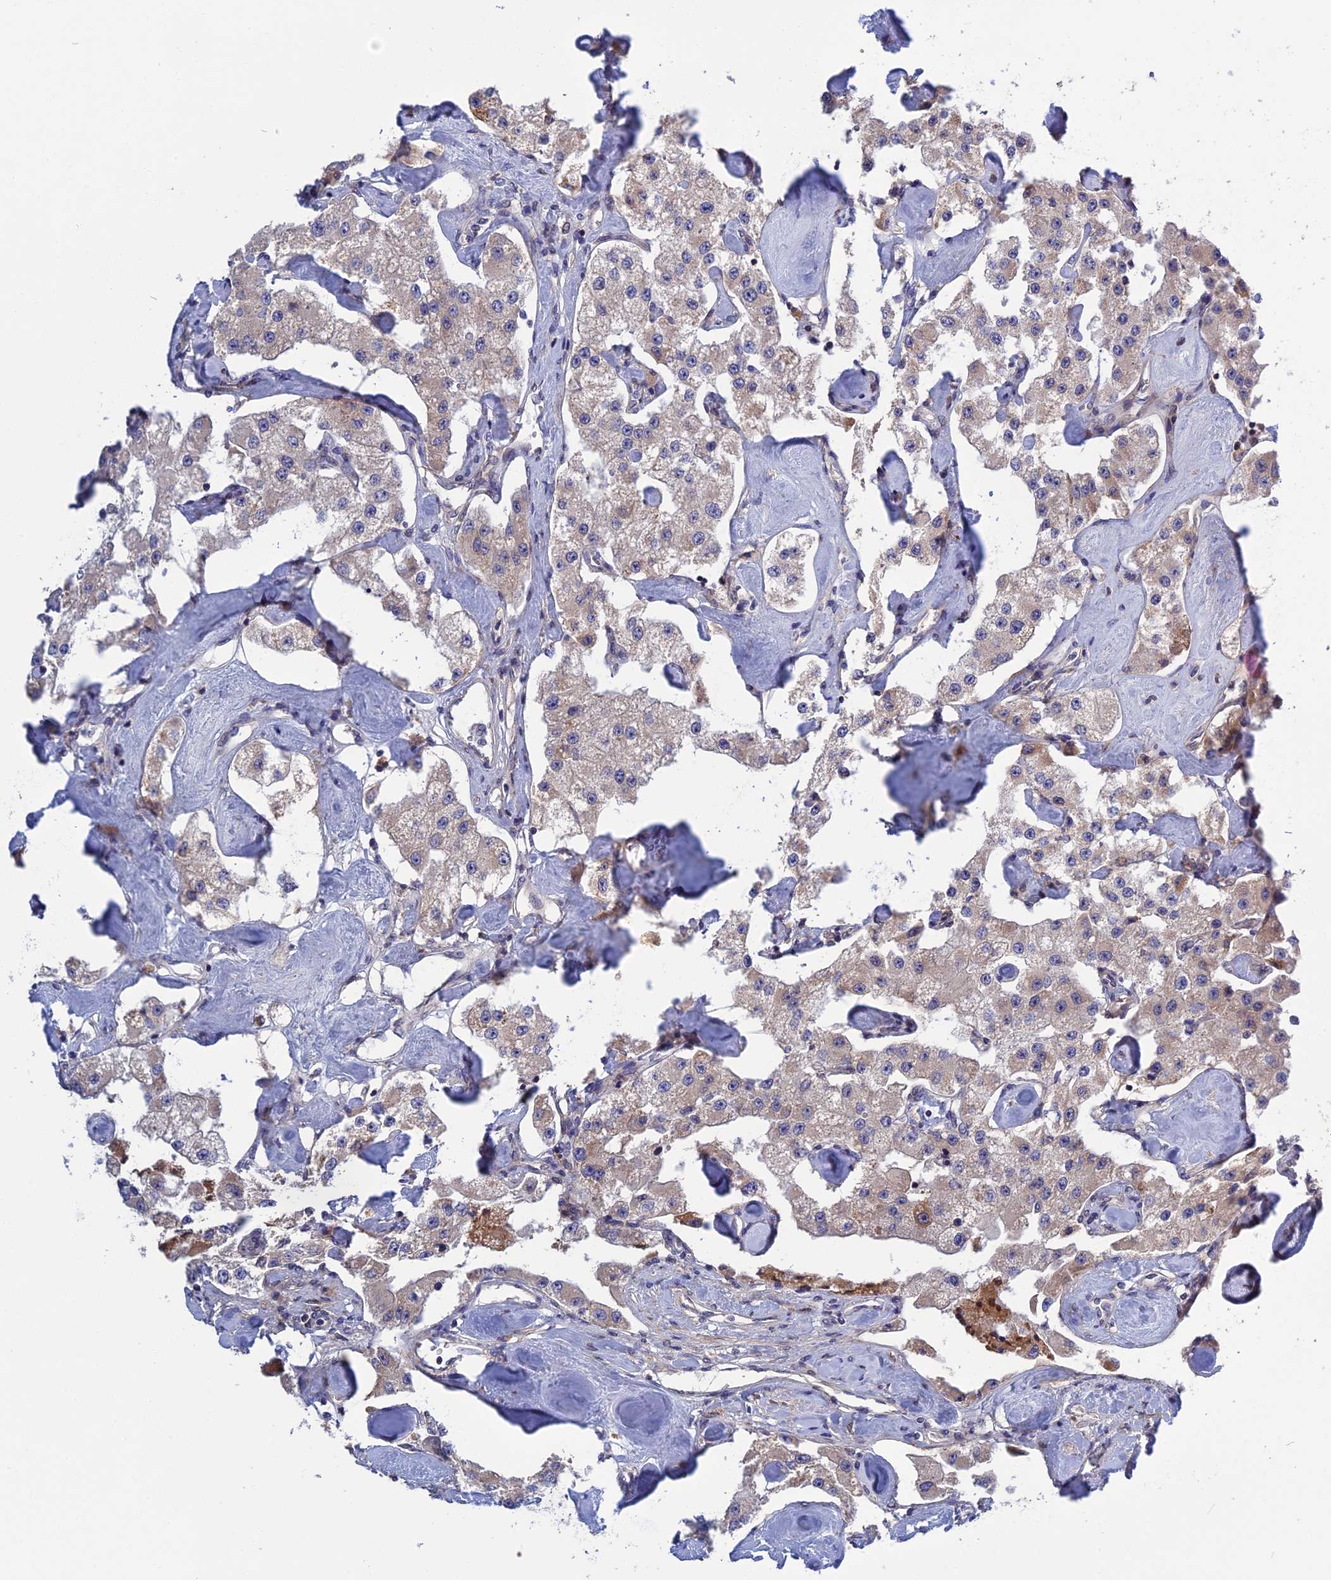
{"staining": {"intensity": "weak", "quantity": "<25%", "location": "cytoplasmic/membranous"}, "tissue": "carcinoid", "cell_type": "Tumor cells", "image_type": "cancer", "snomed": [{"axis": "morphology", "description": "Carcinoid, malignant, NOS"}, {"axis": "topography", "description": "Pancreas"}], "caption": "Carcinoid (malignant) was stained to show a protein in brown. There is no significant positivity in tumor cells.", "gene": "CRACD", "patient": {"sex": "male", "age": 41}}